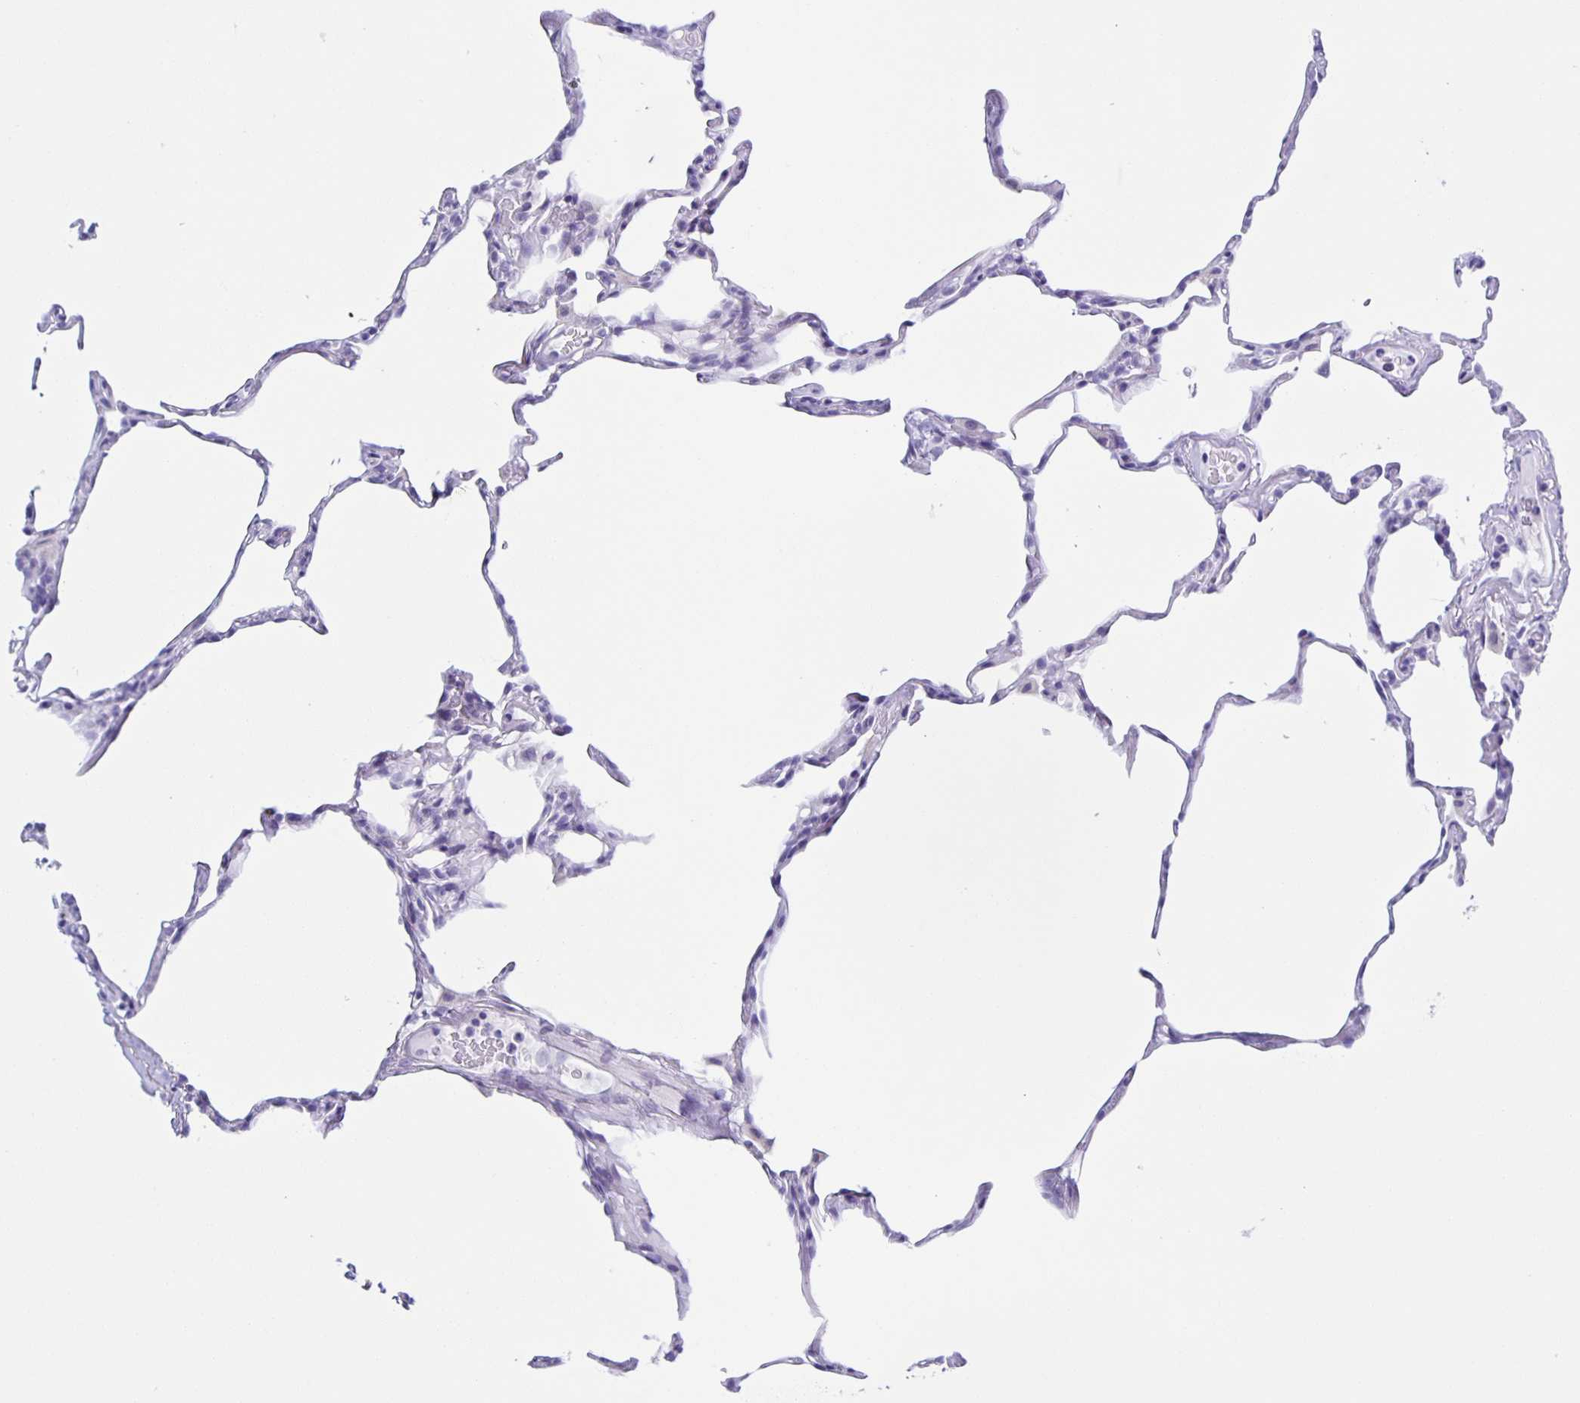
{"staining": {"intensity": "negative", "quantity": "none", "location": "none"}, "tissue": "lung", "cell_type": "Alveolar cells", "image_type": "normal", "snomed": [{"axis": "morphology", "description": "Normal tissue, NOS"}, {"axis": "topography", "description": "Lung"}], "caption": "This image is of normal lung stained with IHC to label a protein in brown with the nuclei are counter-stained blue. There is no staining in alveolar cells.", "gene": "AQP6", "patient": {"sex": "male", "age": 65}}